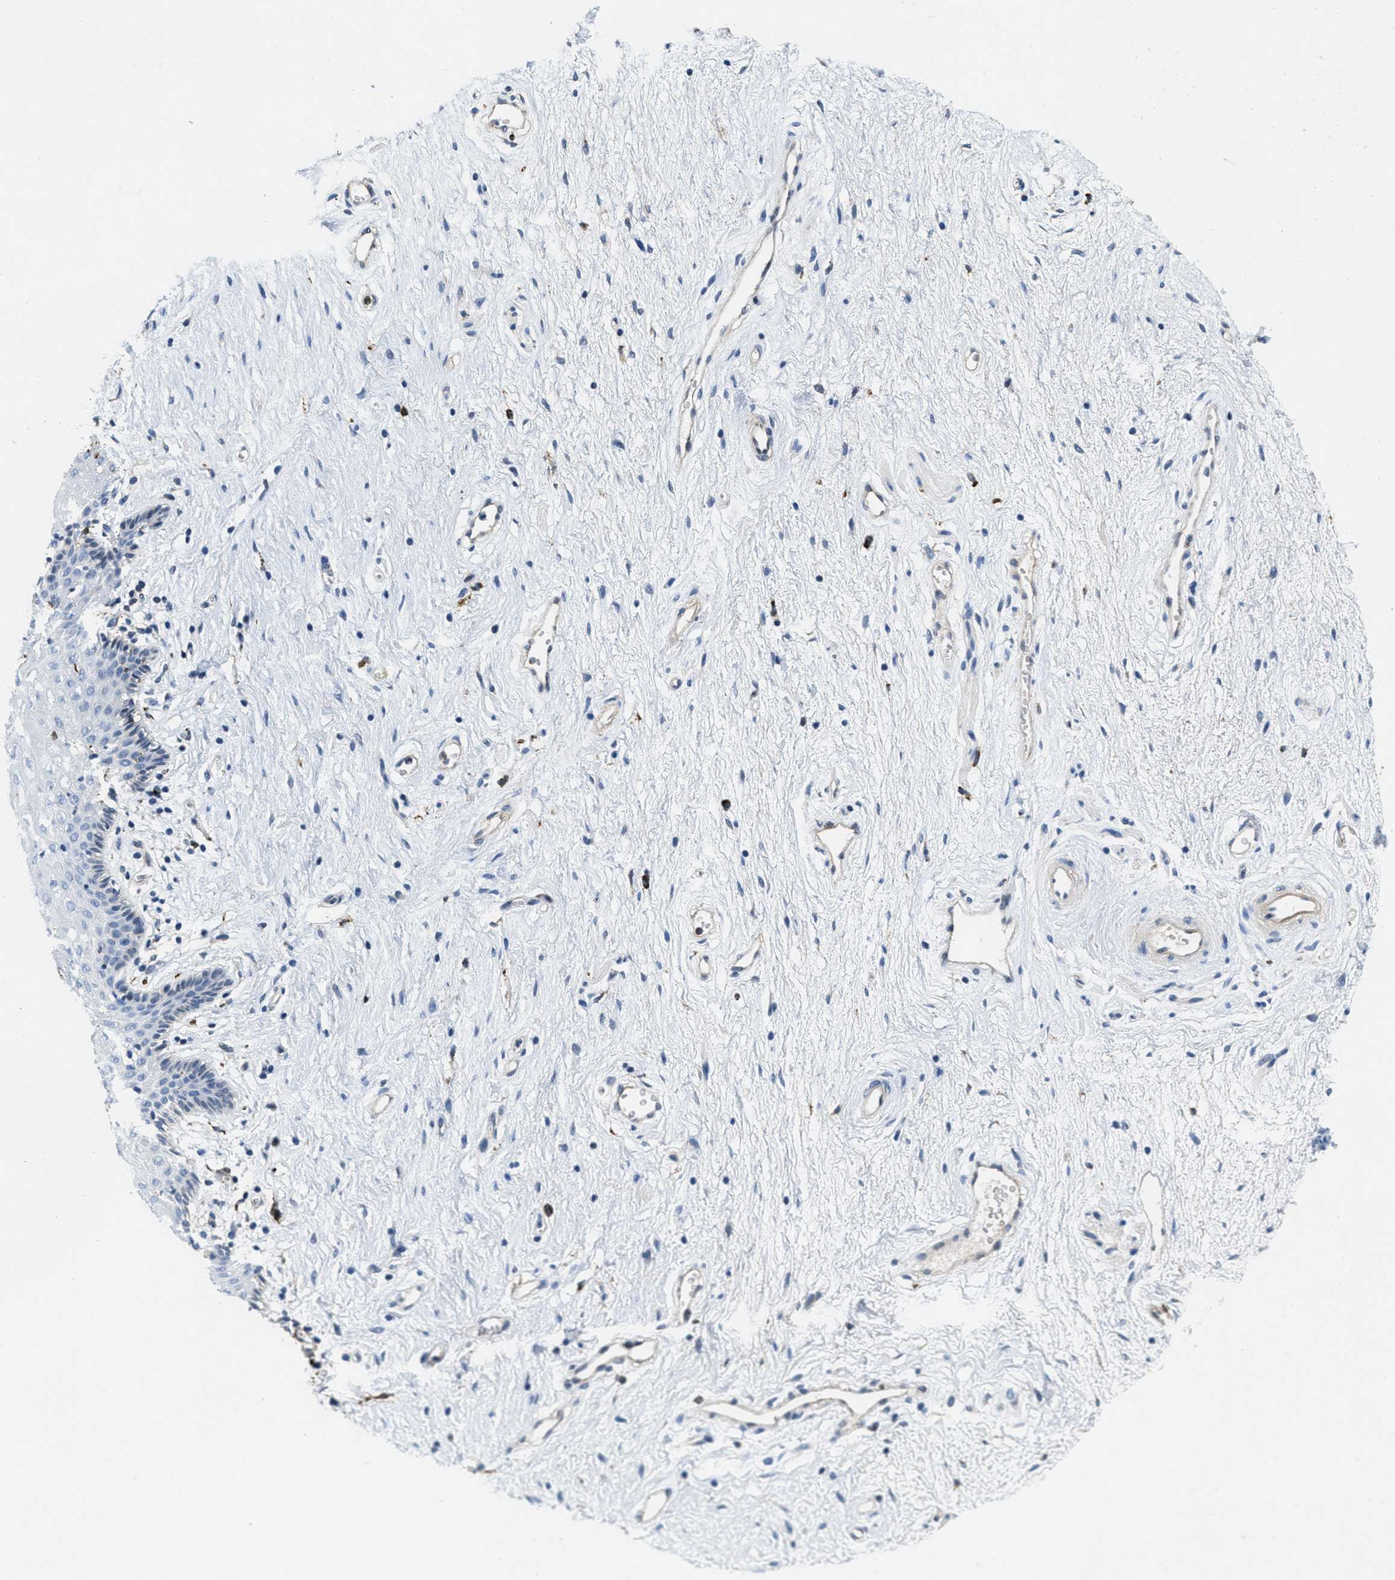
{"staining": {"intensity": "negative", "quantity": "none", "location": "none"}, "tissue": "vagina", "cell_type": "Squamous epithelial cells", "image_type": "normal", "snomed": [{"axis": "morphology", "description": "Normal tissue, NOS"}, {"axis": "topography", "description": "Vagina"}], "caption": "Squamous epithelial cells are negative for brown protein staining in benign vagina. (DAB (3,3'-diaminobenzidine) IHC, high magnification).", "gene": "BMPR2", "patient": {"sex": "female", "age": 44}}